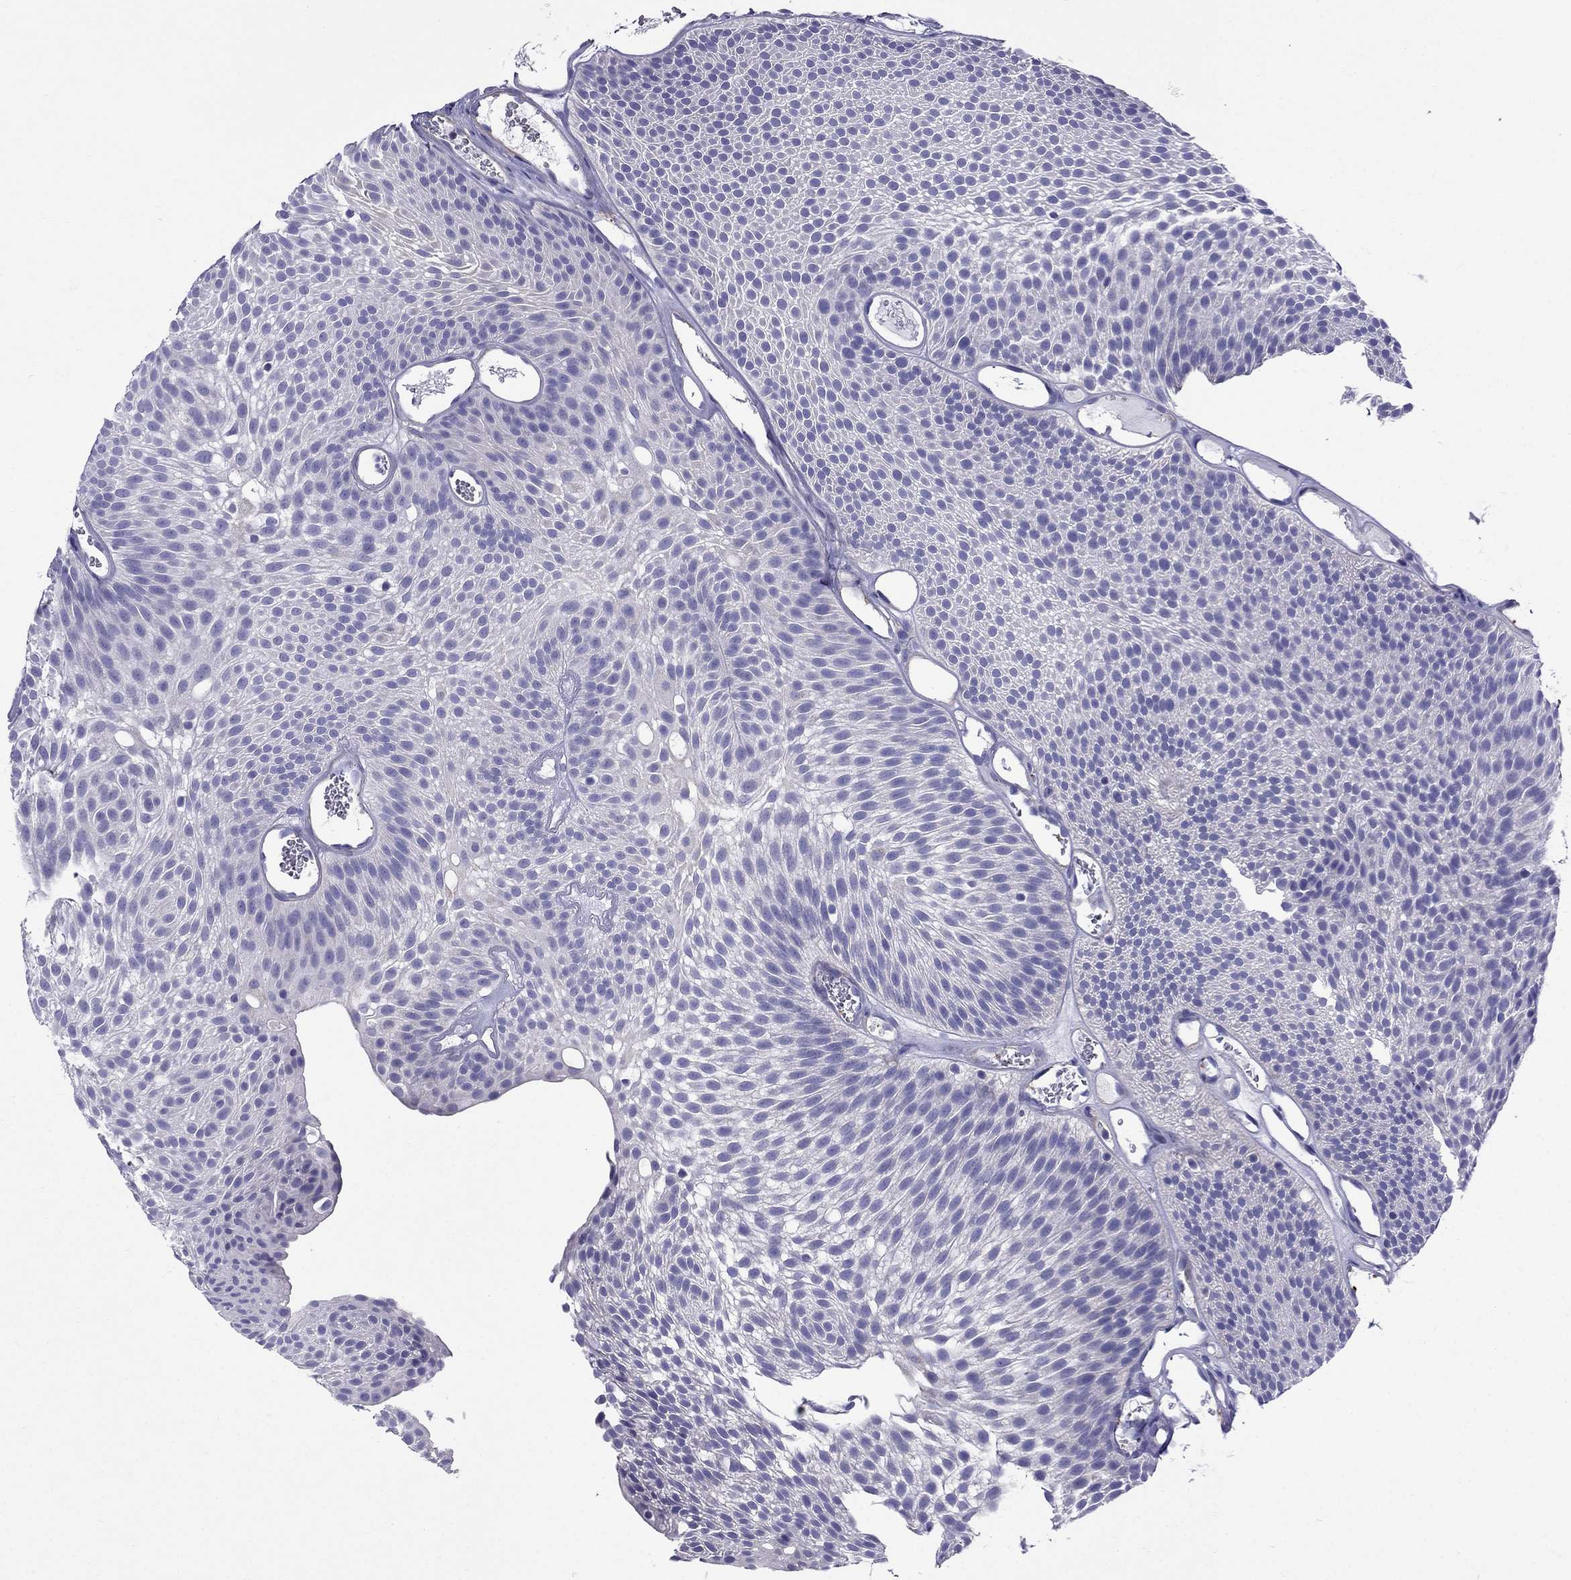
{"staining": {"intensity": "negative", "quantity": "none", "location": "none"}, "tissue": "urothelial cancer", "cell_type": "Tumor cells", "image_type": "cancer", "snomed": [{"axis": "morphology", "description": "Urothelial carcinoma, Low grade"}, {"axis": "topography", "description": "Urinary bladder"}], "caption": "DAB immunohistochemical staining of human low-grade urothelial carcinoma shows no significant staining in tumor cells. Brightfield microscopy of immunohistochemistry (IHC) stained with DAB (brown) and hematoxylin (blue), captured at high magnification.", "gene": "GPR50", "patient": {"sex": "male", "age": 52}}